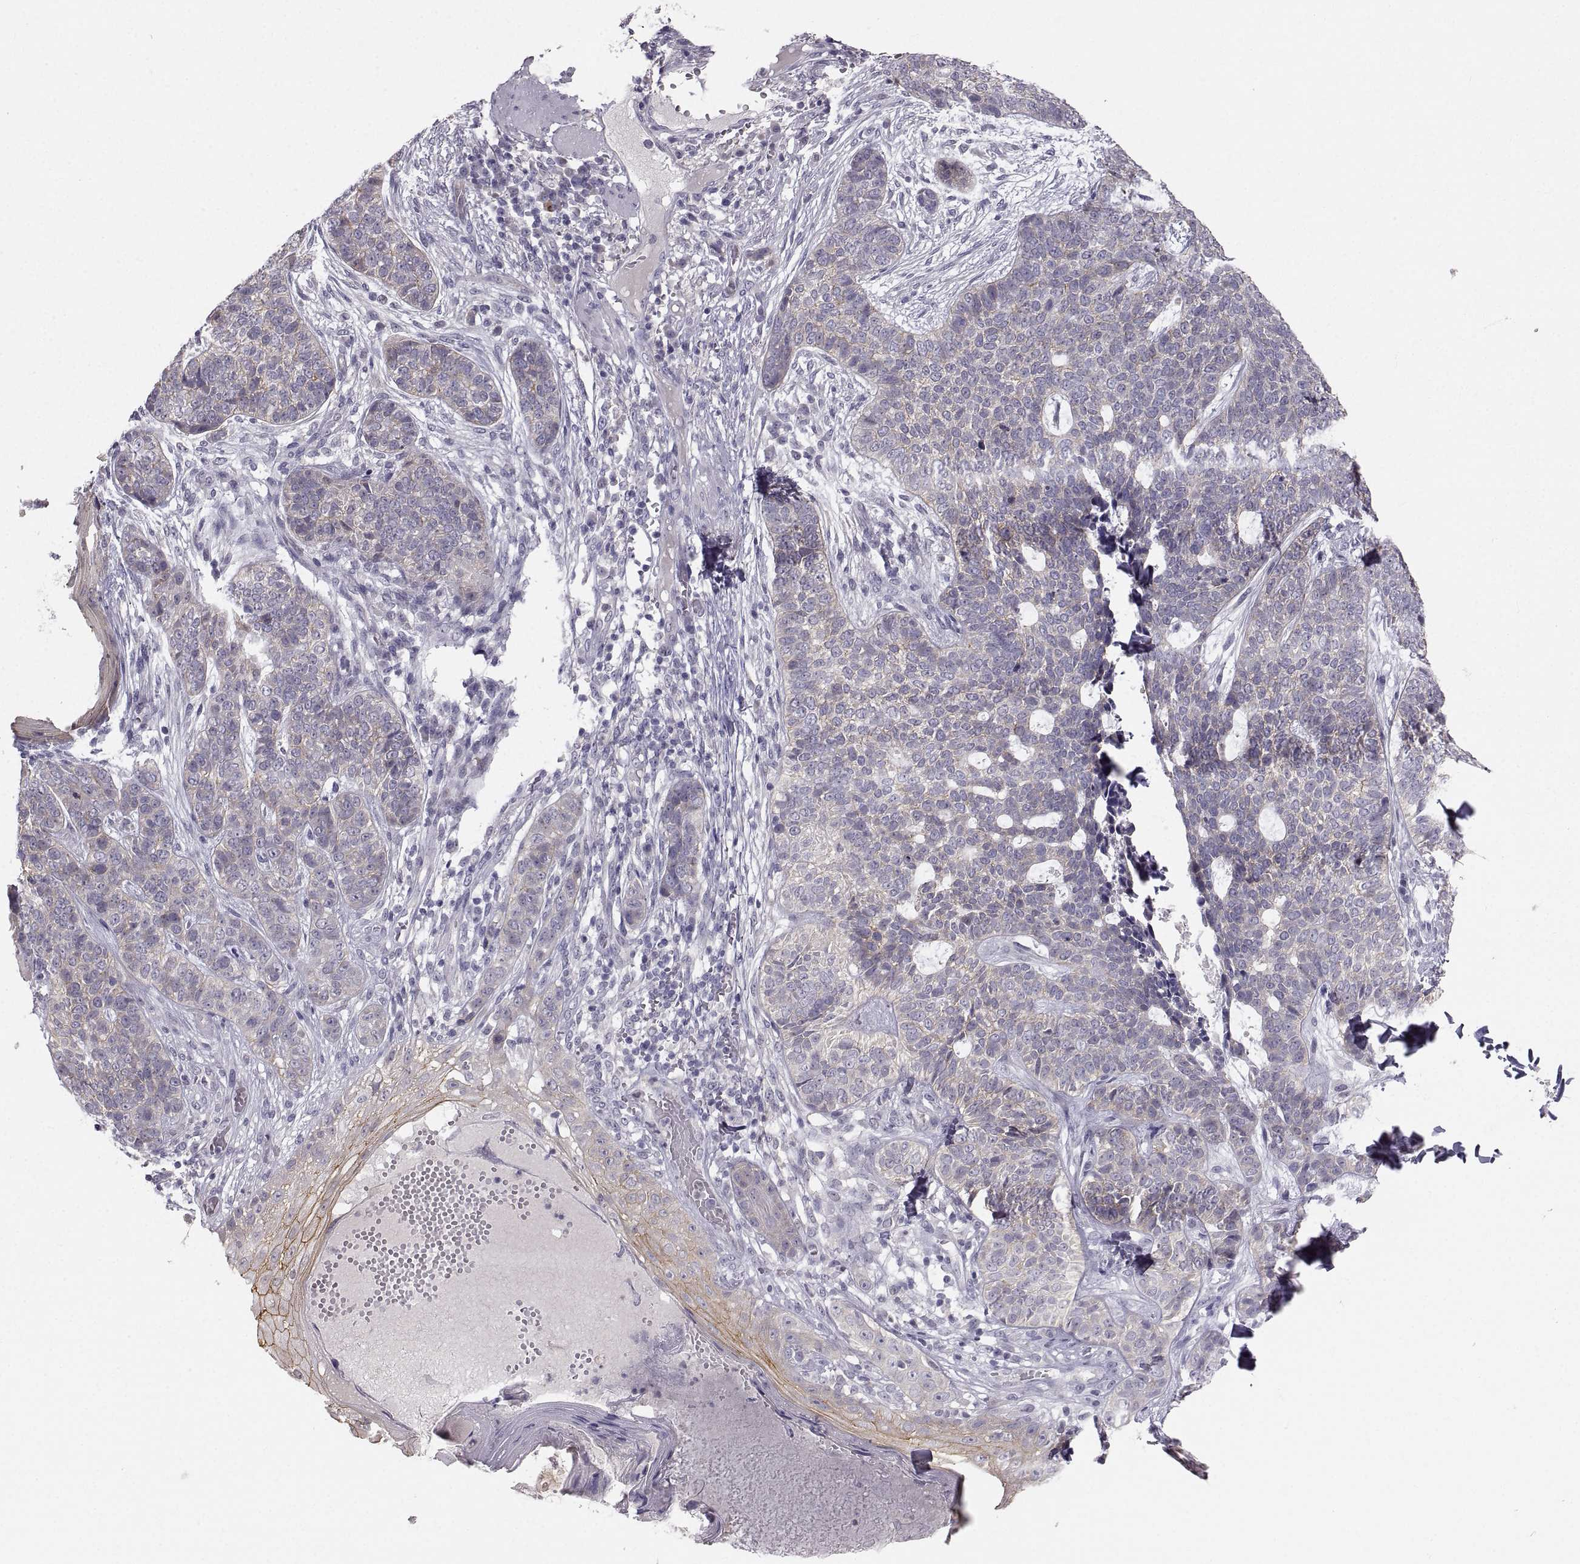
{"staining": {"intensity": "weak", "quantity": "<25%", "location": "cytoplasmic/membranous"}, "tissue": "skin cancer", "cell_type": "Tumor cells", "image_type": "cancer", "snomed": [{"axis": "morphology", "description": "Basal cell carcinoma"}, {"axis": "topography", "description": "Skin"}], "caption": "Skin basal cell carcinoma was stained to show a protein in brown. There is no significant expression in tumor cells.", "gene": "ZNF185", "patient": {"sex": "female", "age": 69}}